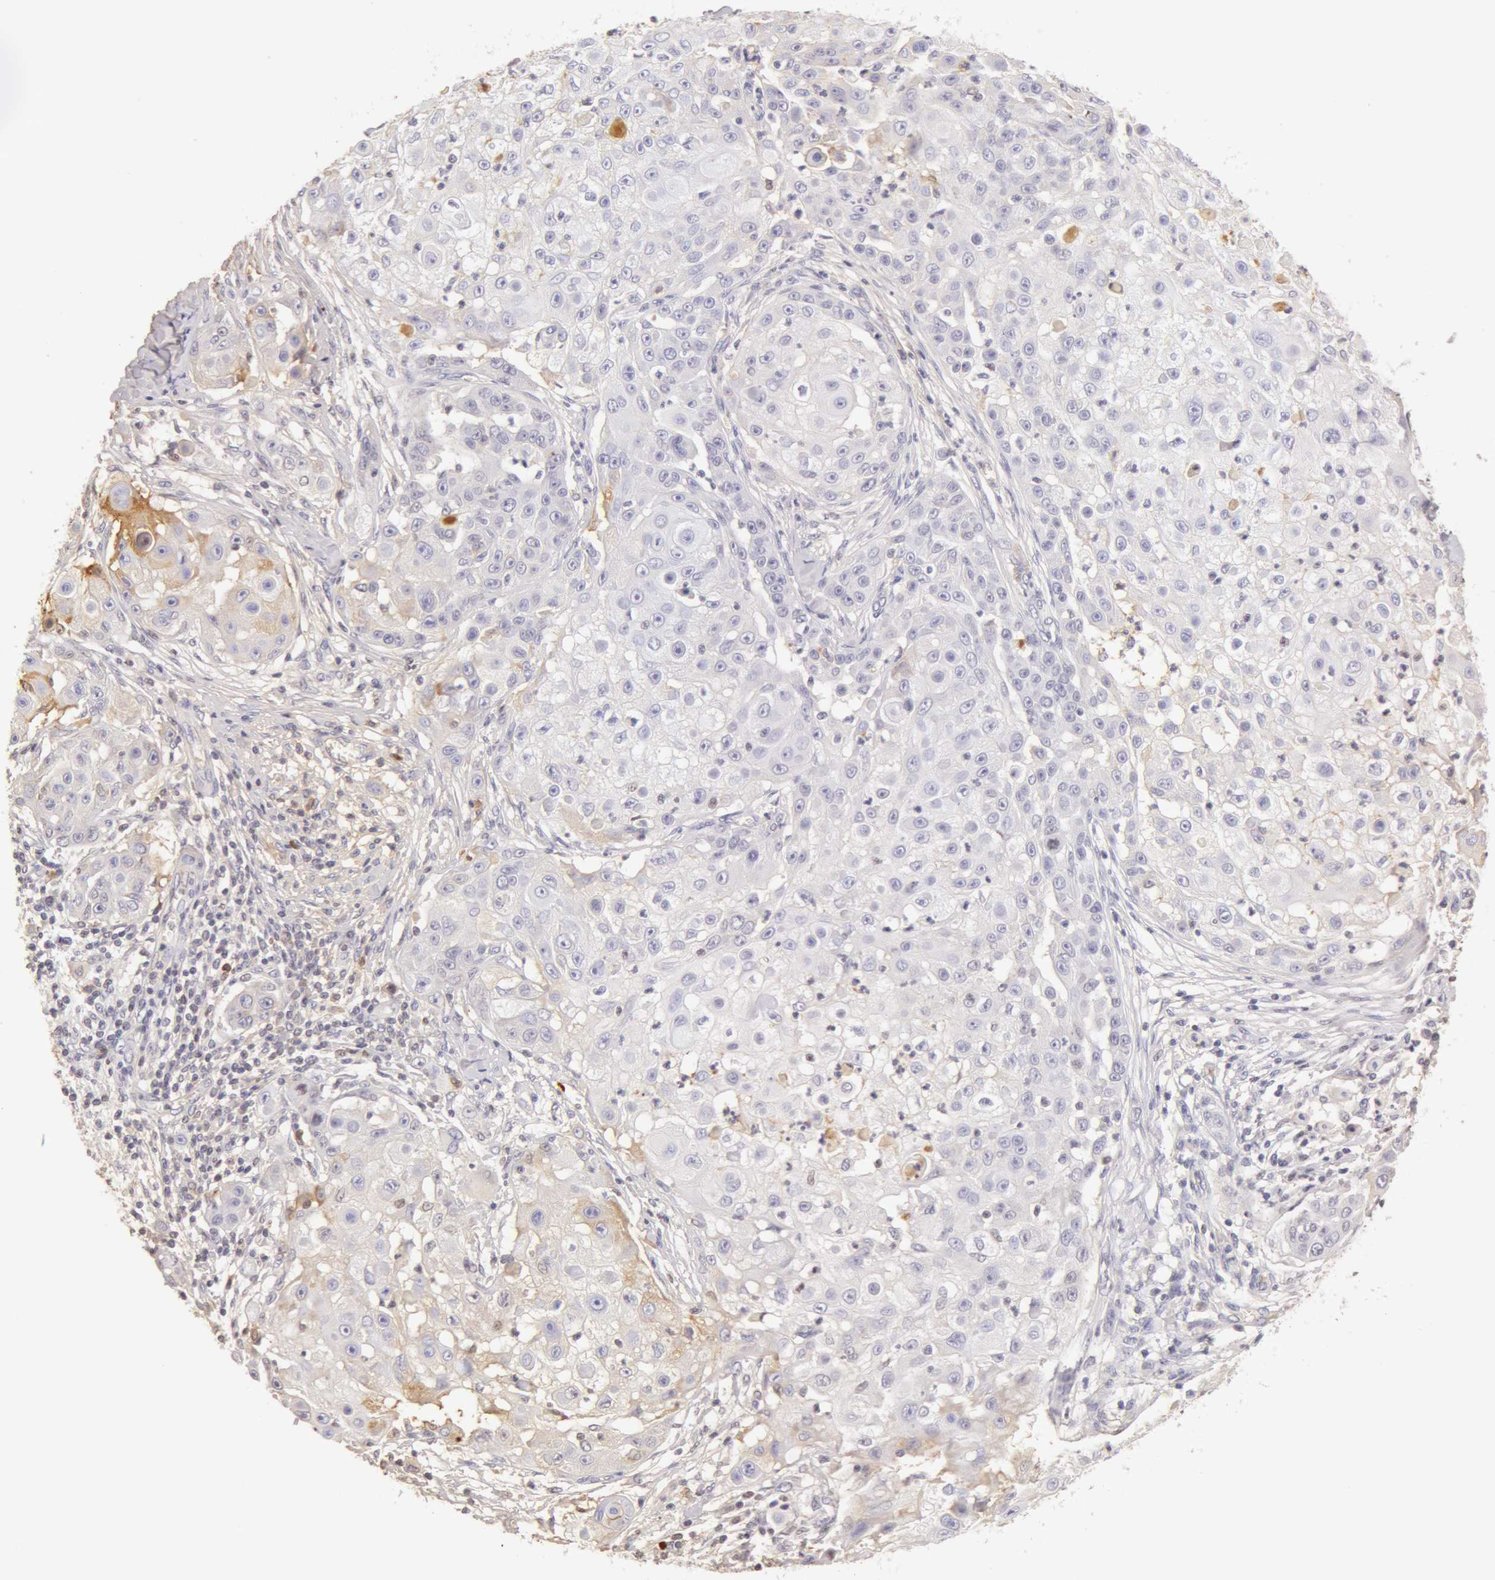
{"staining": {"intensity": "negative", "quantity": "none", "location": "none"}, "tissue": "skin cancer", "cell_type": "Tumor cells", "image_type": "cancer", "snomed": [{"axis": "morphology", "description": "Squamous cell carcinoma, NOS"}, {"axis": "topography", "description": "Skin"}], "caption": "The immunohistochemistry (IHC) image has no significant expression in tumor cells of skin squamous cell carcinoma tissue.", "gene": "AHSG", "patient": {"sex": "female", "age": 57}}